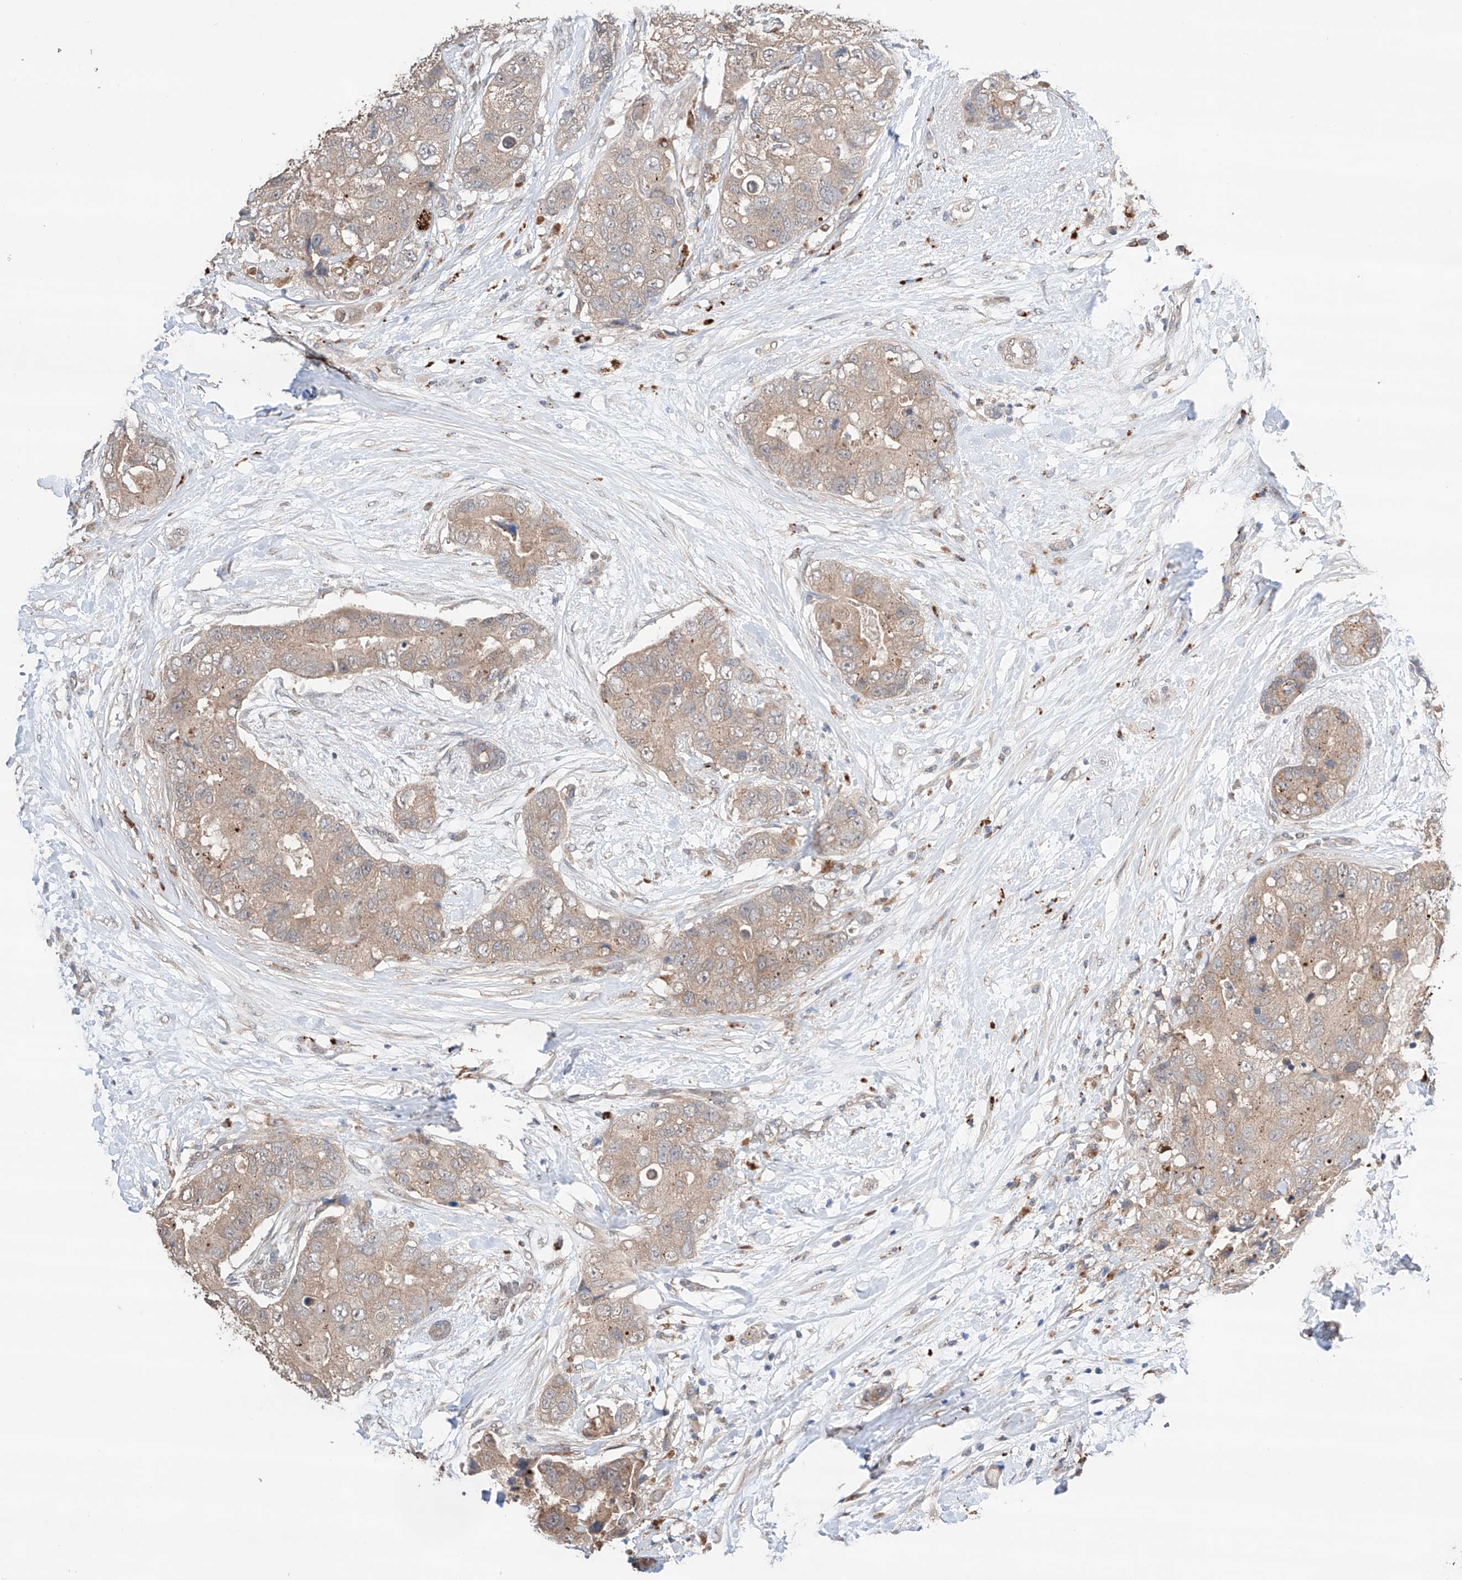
{"staining": {"intensity": "weak", "quantity": "25%-75%", "location": "cytoplasmic/membranous"}, "tissue": "breast cancer", "cell_type": "Tumor cells", "image_type": "cancer", "snomed": [{"axis": "morphology", "description": "Duct carcinoma"}, {"axis": "topography", "description": "Breast"}], "caption": "About 25%-75% of tumor cells in breast intraductal carcinoma demonstrate weak cytoplasmic/membranous protein expression as visualized by brown immunohistochemical staining.", "gene": "ZFHX2", "patient": {"sex": "female", "age": 62}}